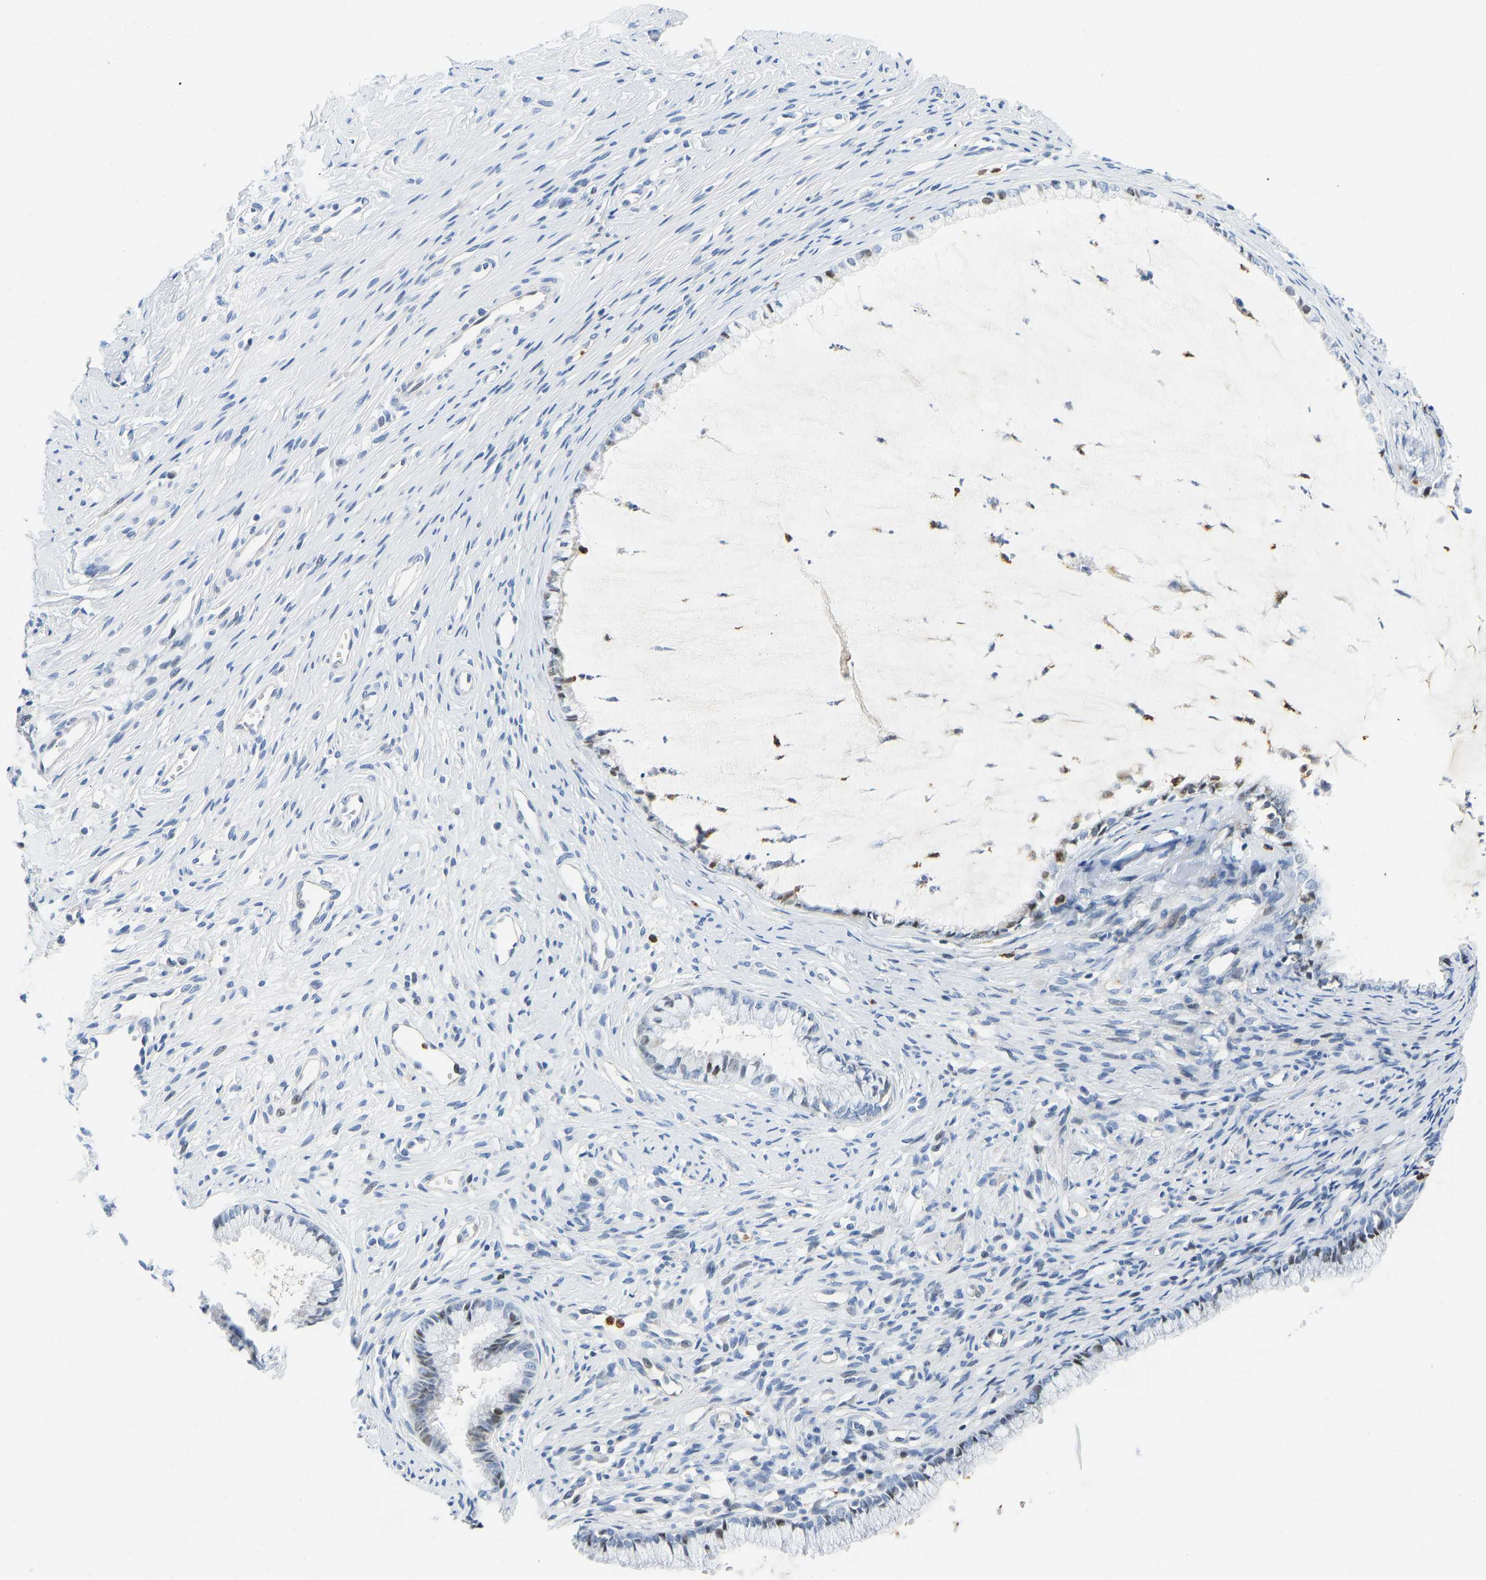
{"staining": {"intensity": "moderate", "quantity": "<25%", "location": "nuclear"}, "tissue": "cervix", "cell_type": "Glandular cells", "image_type": "normal", "snomed": [{"axis": "morphology", "description": "Normal tissue, NOS"}, {"axis": "topography", "description": "Cervix"}], "caption": "Immunohistochemical staining of benign cervix reveals <25% levels of moderate nuclear protein staining in approximately <25% of glandular cells.", "gene": "HDAC5", "patient": {"sex": "female", "age": 77}}